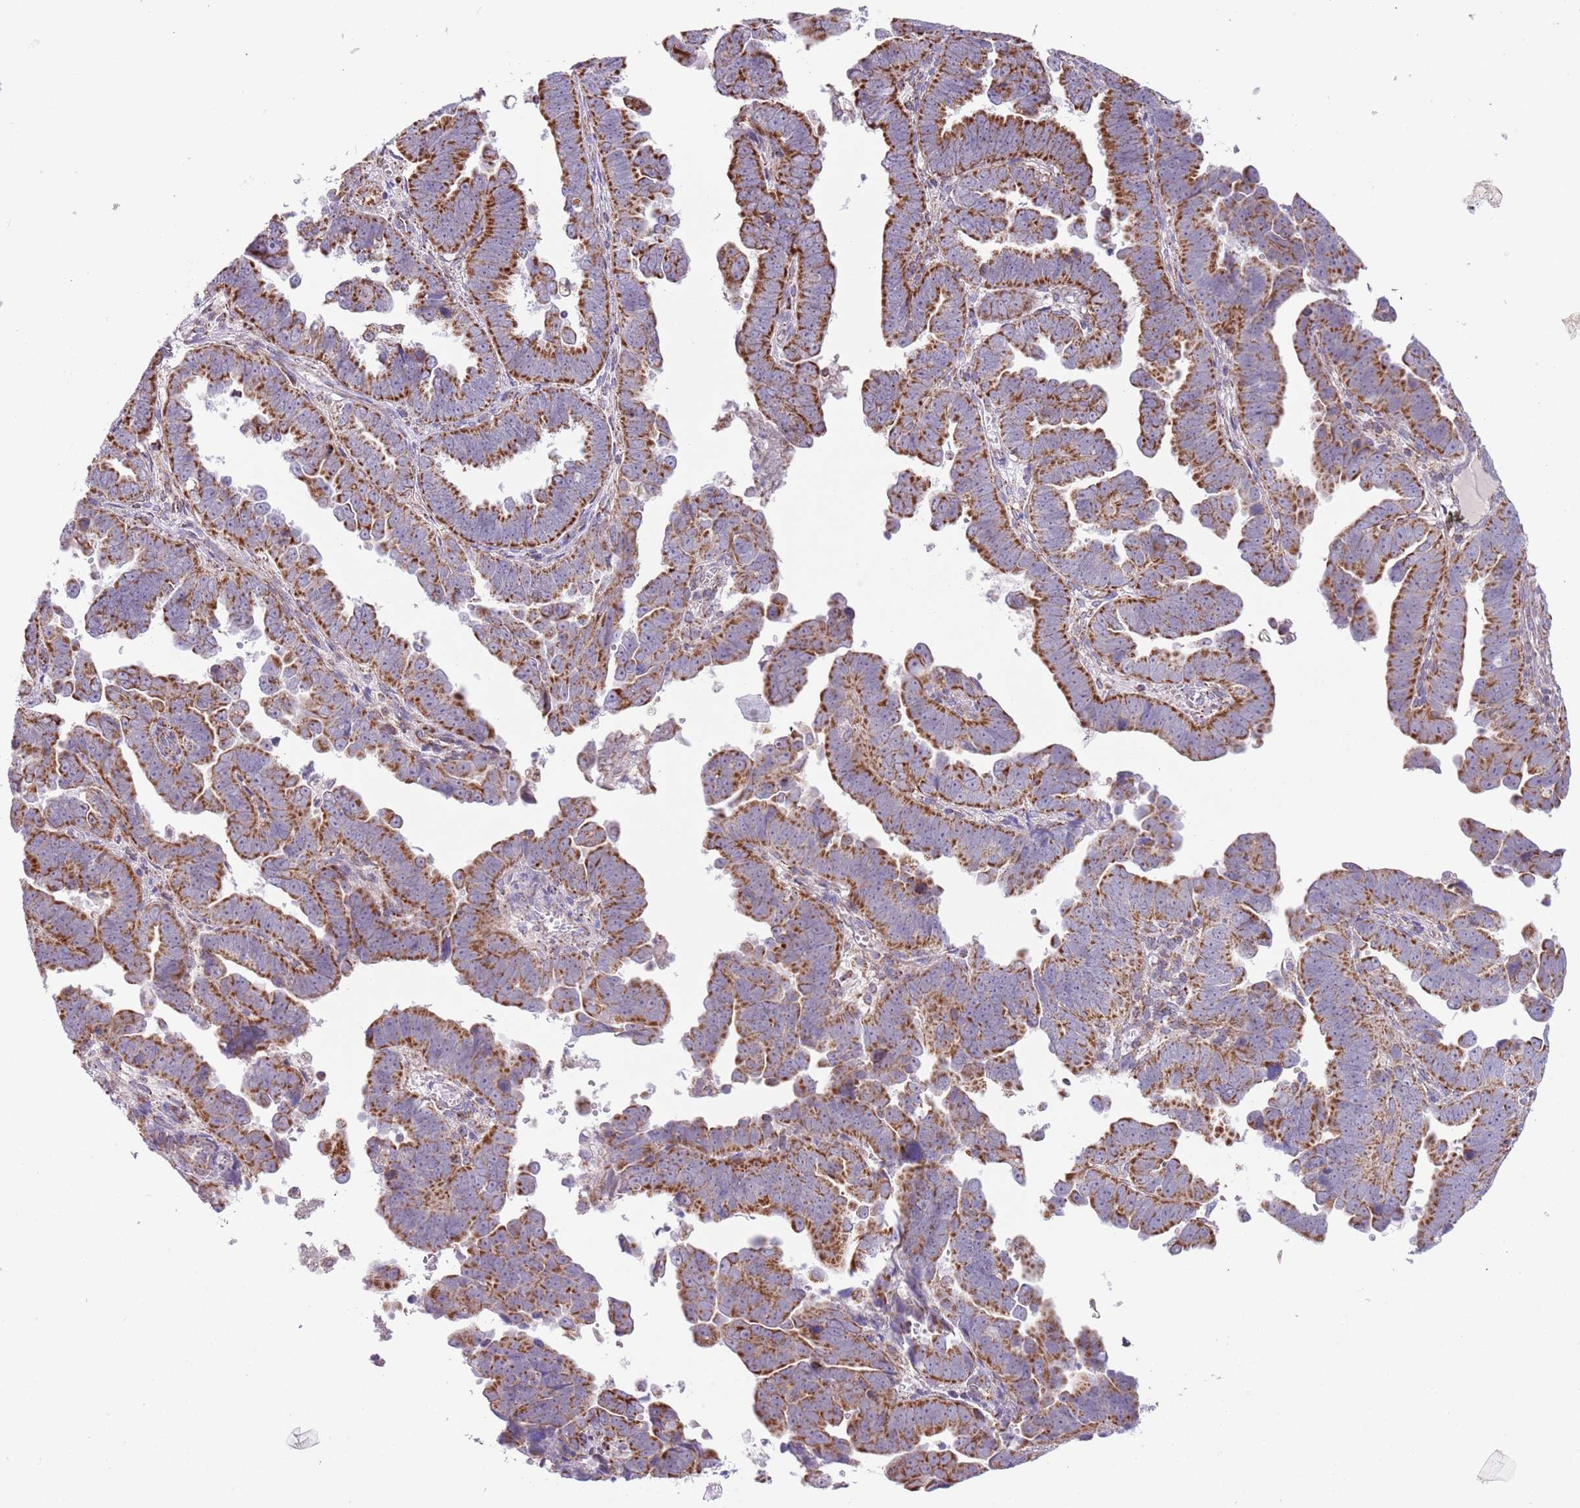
{"staining": {"intensity": "strong", "quantity": ">75%", "location": "cytoplasmic/membranous"}, "tissue": "endometrial cancer", "cell_type": "Tumor cells", "image_type": "cancer", "snomed": [{"axis": "morphology", "description": "Adenocarcinoma, NOS"}, {"axis": "topography", "description": "Endometrium"}], "caption": "Immunohistochemistry staining of endometrial adenocarcinoma, which displays high levels of strong cytoplasmic/membranous positivity in about >75% of tumor cells indicating strong cytoplasmic/membranous protein expression. The staining was performed using DAB (brown) for protein detection and nuclei were counterstained in hematoxylin (blue).", "gene": "LHX6", "patient": {"sex": "female", "age": 75}}